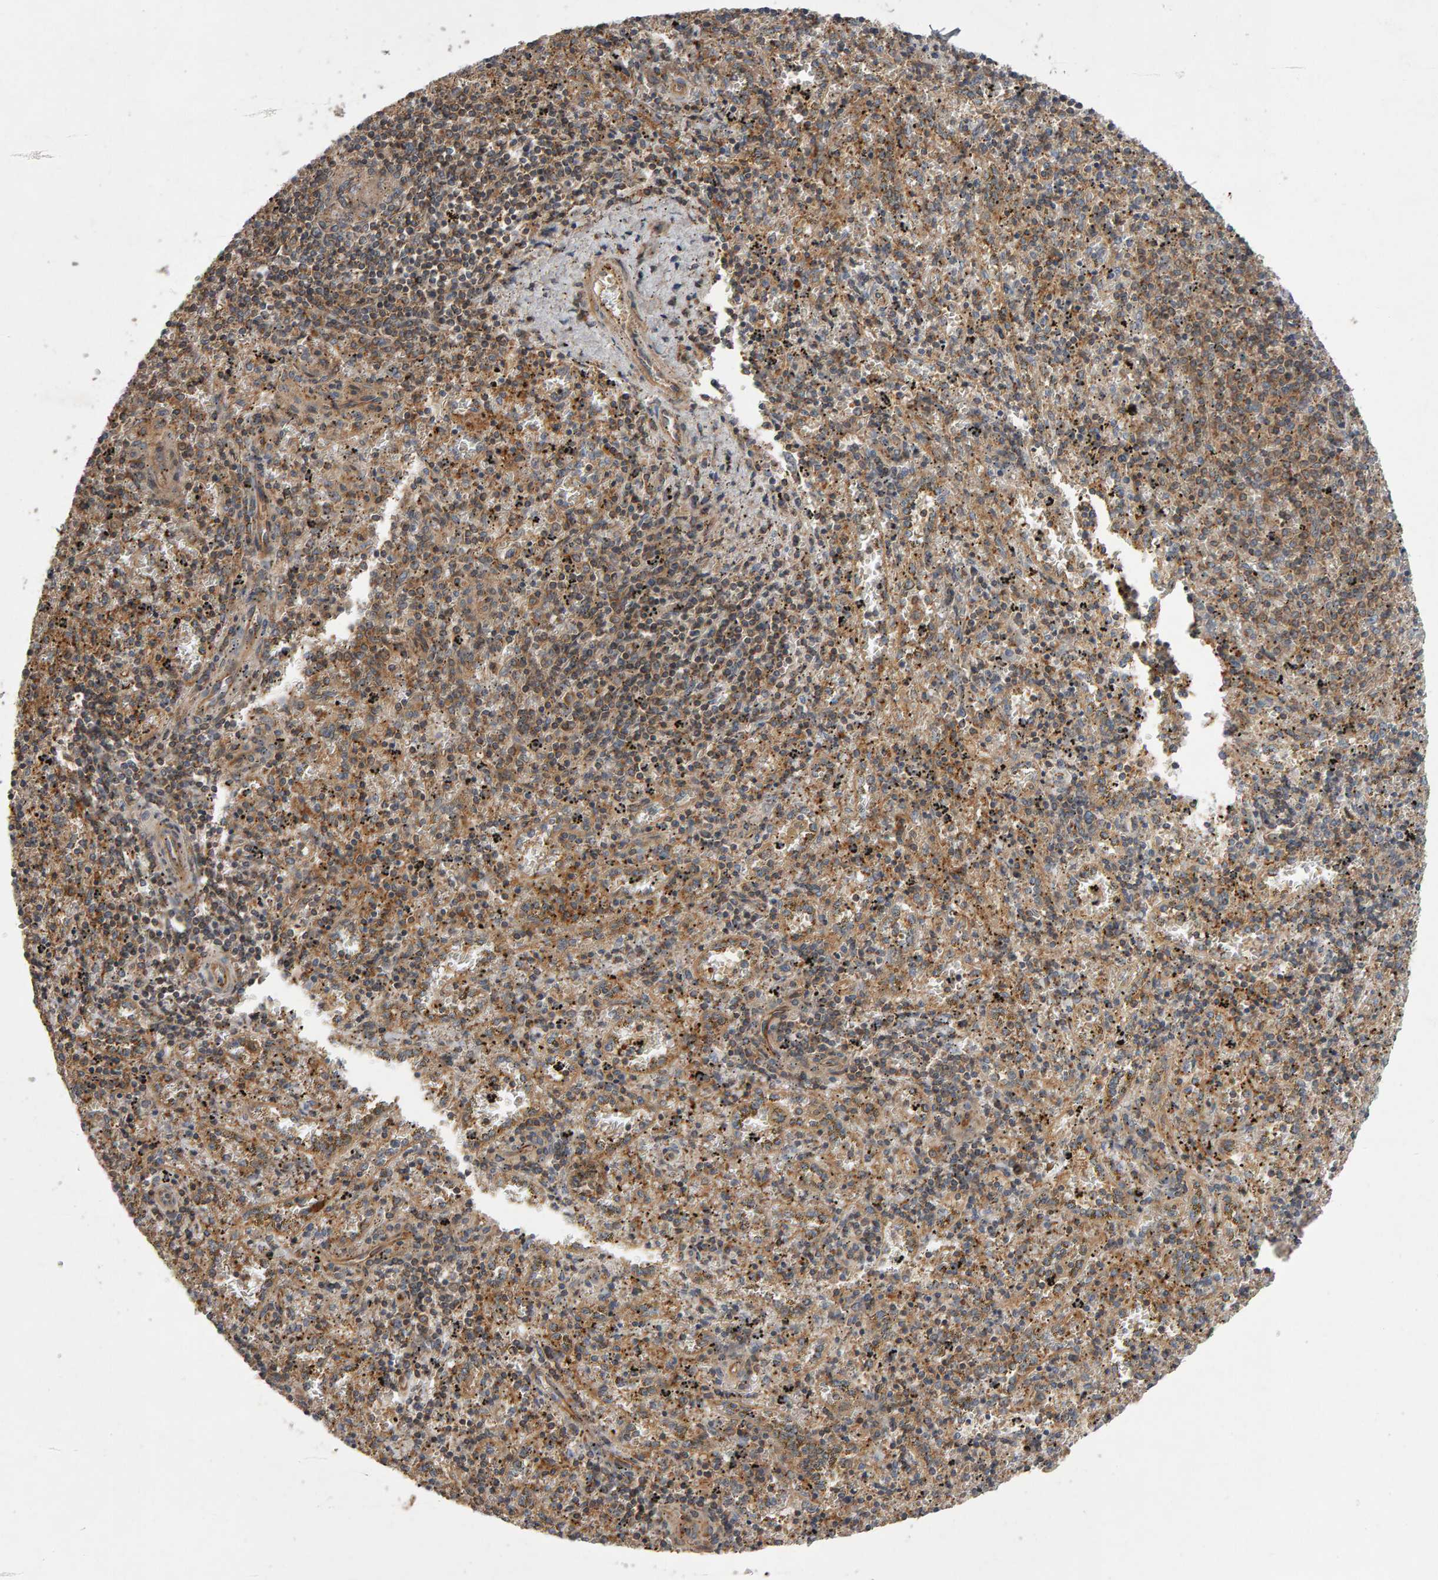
{"staining": {"intensity": "weak", "quantity": "25%-75%", "location": "cytoplasmic/membranous"}, "tissue": "spleen", "cell_type": "Cells in red pulp", "image_type": "normal", "snomed": [{"axis": "morphology", "description": "Normal tissue, NOS"}, {"axis": "topography", "description": "Spleen"}], "caption": "Immunohistochemistry (IHC) of benign human spleen exhibits low levels of weak cytoplasmic/membranous positivity in about 25%-75% of cells in red pulp.", "gene": "PGS1", "patient": {"sex": "male", "age": 11}}